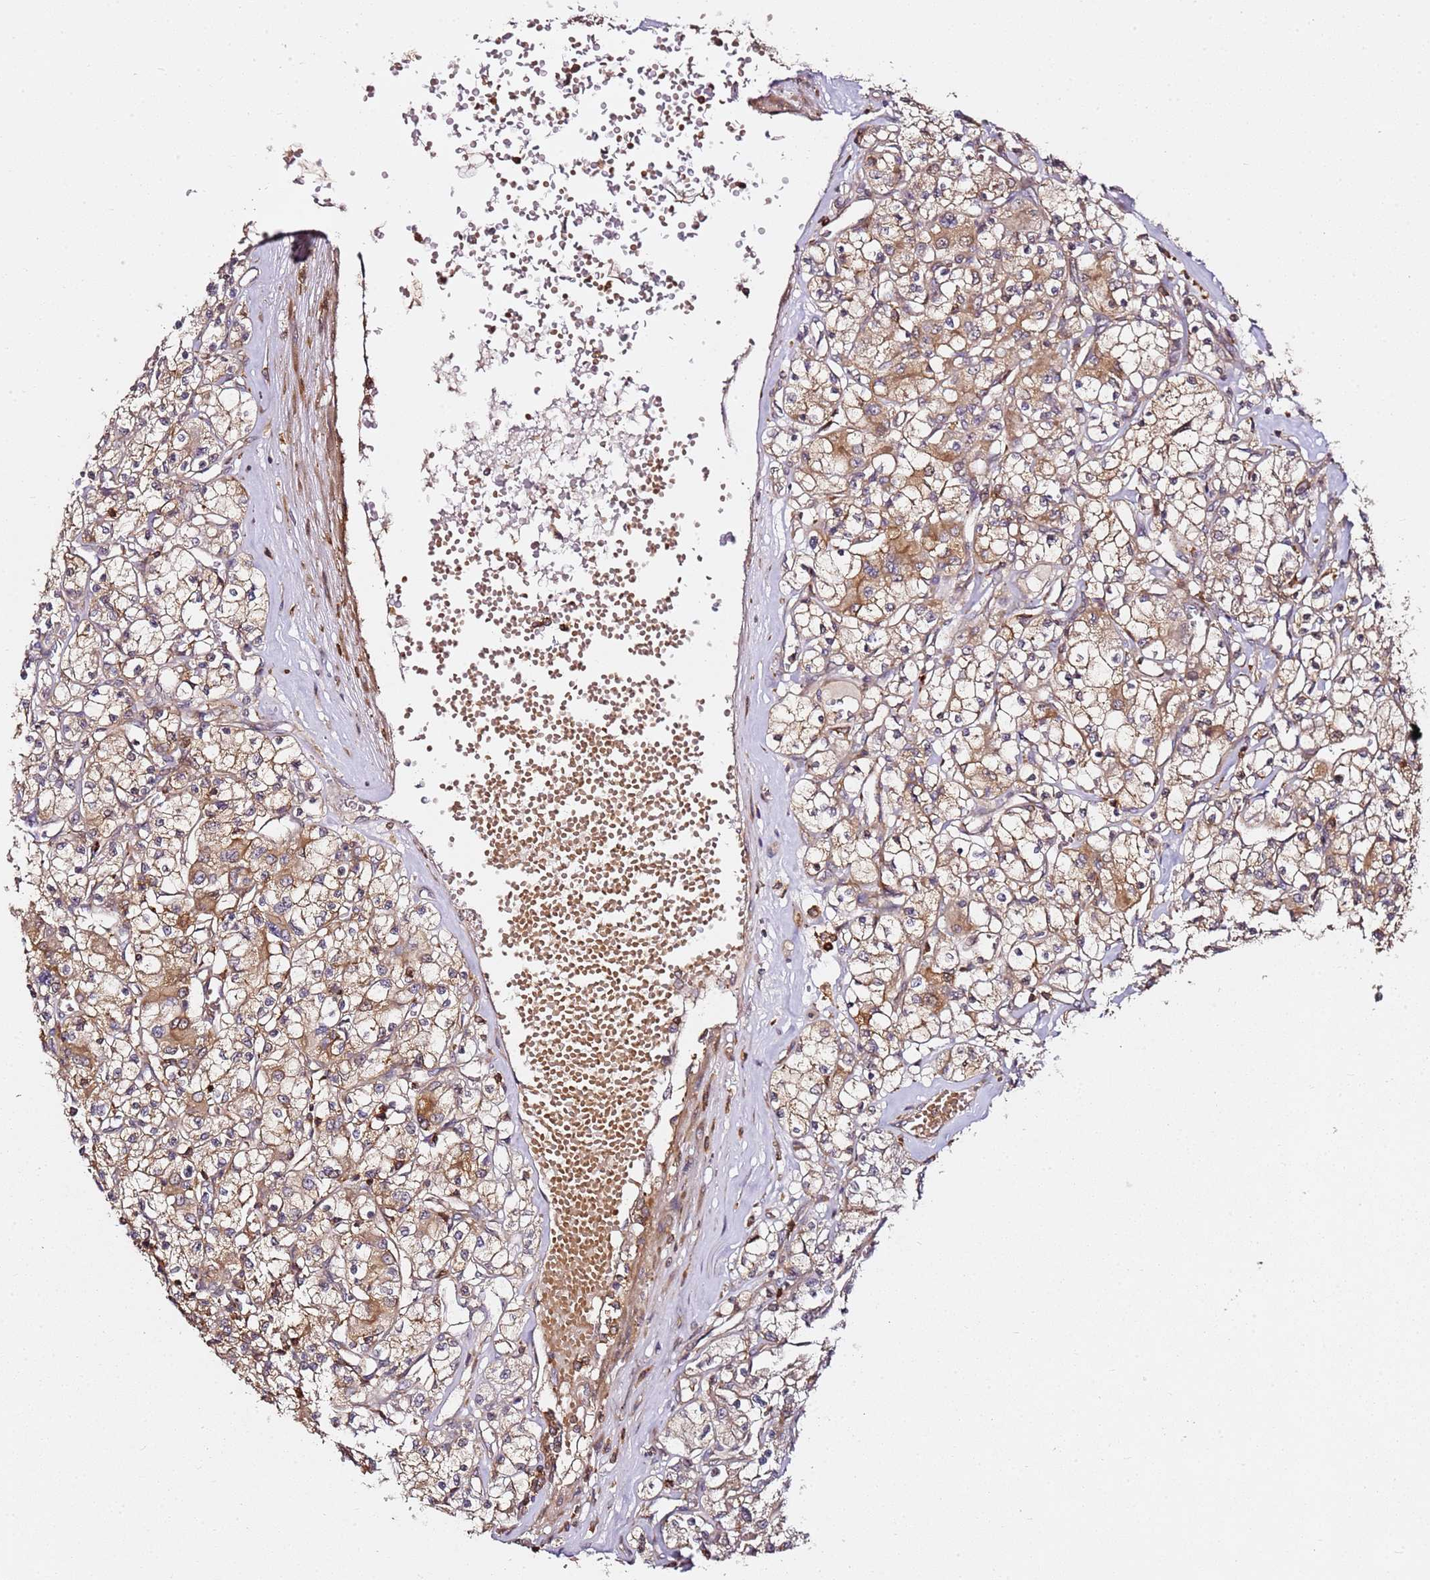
{"staining": {"intensity": "moderate", "quantity": "25%-75%", "location": "cytoplasmic/membranous"}, "tissue": "renal cancer", "cell_type": "Tumor cells", "image_type": "cancer", "snomed": [{"axis": "morphology", "description": "Adenocarcinoma, NOS"}, {"axis": "topography", "description": "Kidney"}], "caption": "Immunohistochemical staining of human renal cancer (adenocarcinoma) shows medium levels of moderate cytoplasmic/membranous protein expression in about 25%-75% of tumor cells.", "gene": "PRMT7", "patient": {"sex": "female", "age": 59}}